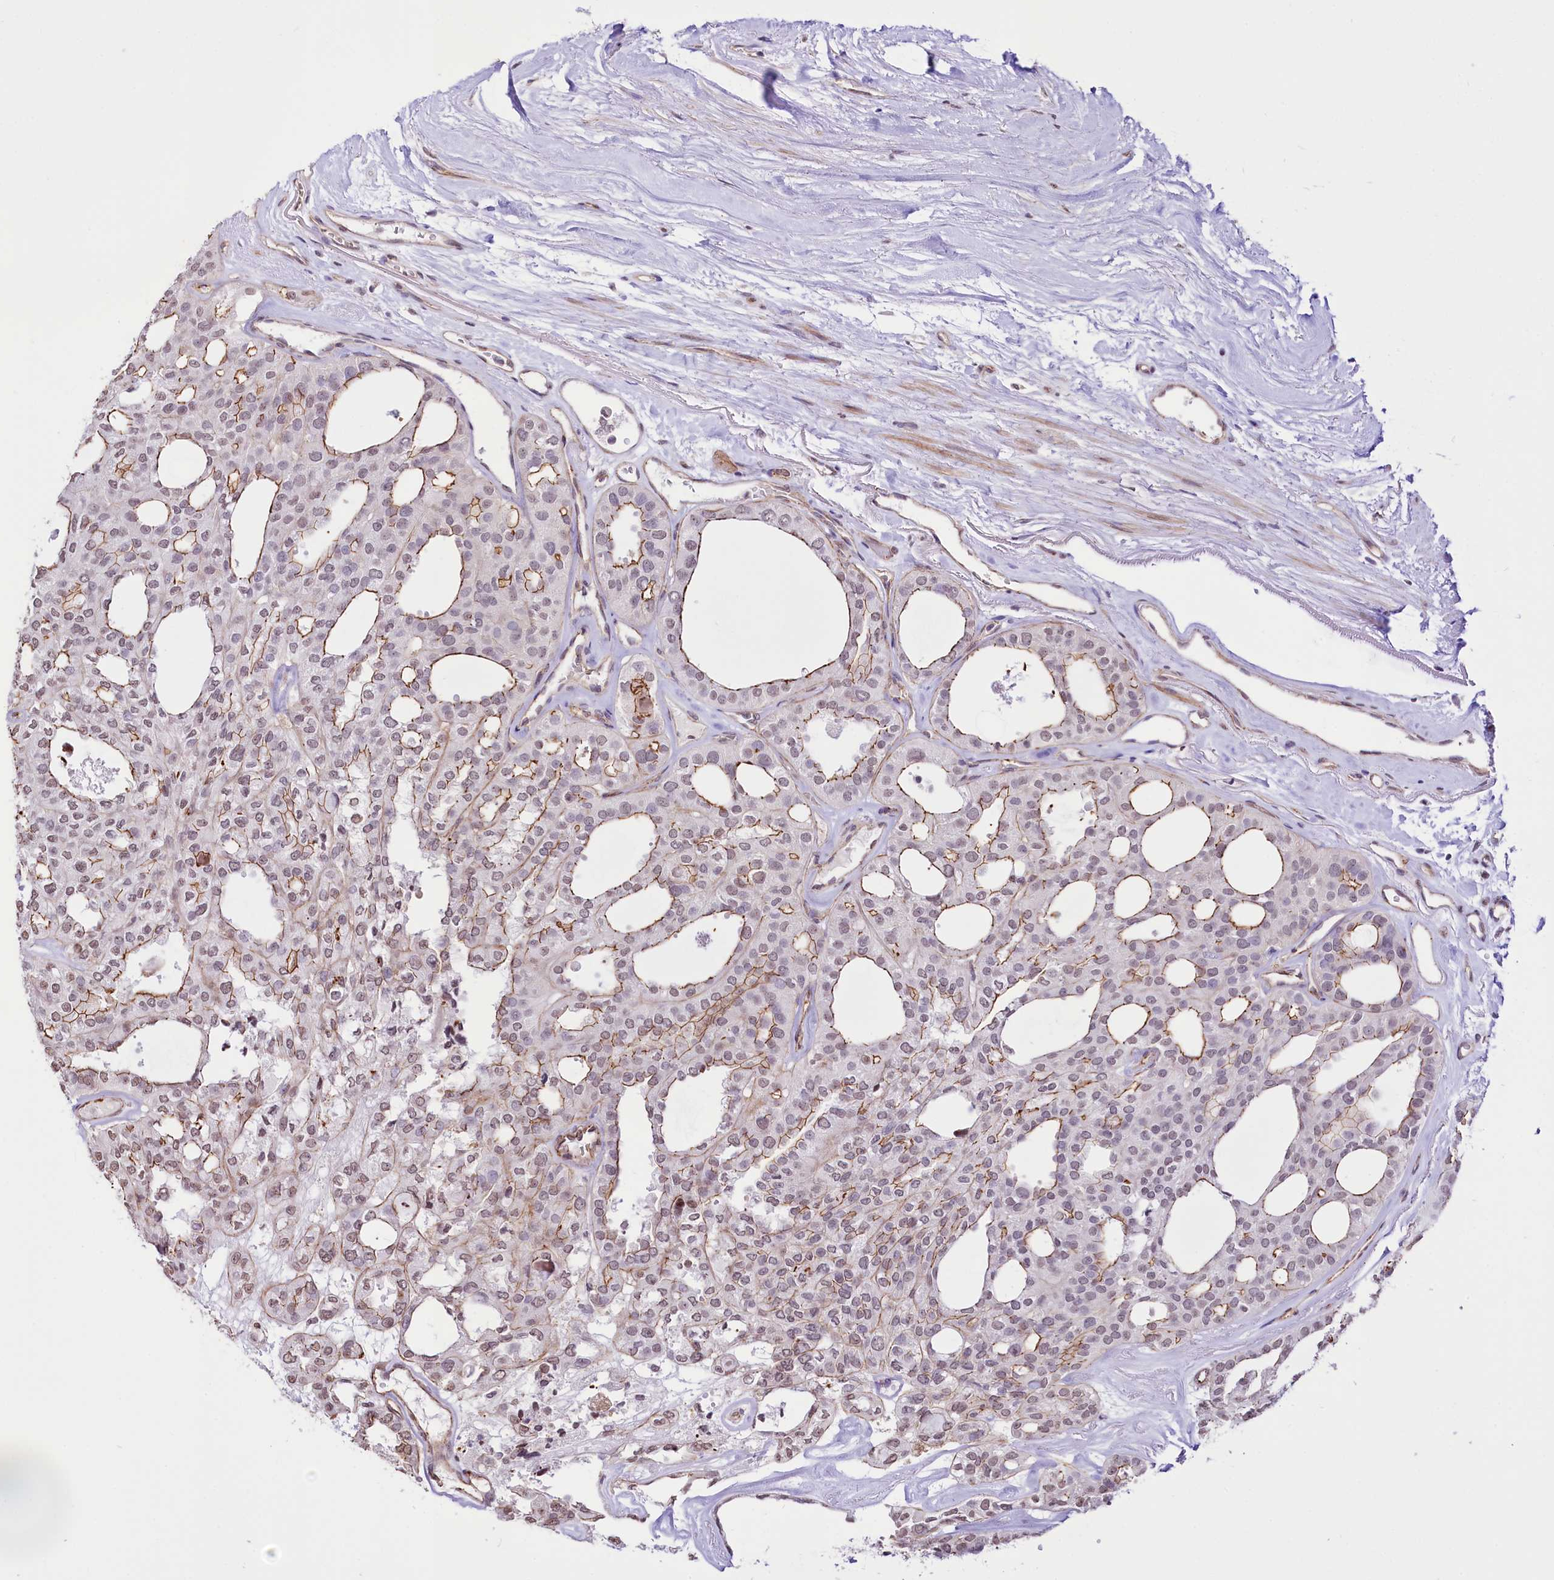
{"staining": {"intensity": "moderate", "quantity": ">75%", "location": "cytoplasmic/membranous,nuclear"}, "tissue": "thyroid cancer", "cell_type": "Tumor cells", "image_type": "cancer", "snomed": [{"axis": "morphology", "description": "Follicular adenoma carcinoma, NOS"}, {"axis": "topography", "description": "Thyroid gland"}], "caption": "High-magnification brightfield microscopy of thyroid cancer stained with DAB (3,3'-diaminobenzidine) (brown) and counterstained with hematoxylin (blue). tumor cells exhibit moderate cytoplasmic/membranous and nuclear positivity is identified in approximately>75% of cells. The protein is stained brown, and the nuclei are stained in blue (DAB IHC with brightfield microscopy, high magnification).", "gene": "ST7", "patient": {"sex": "male", "age": 75}}